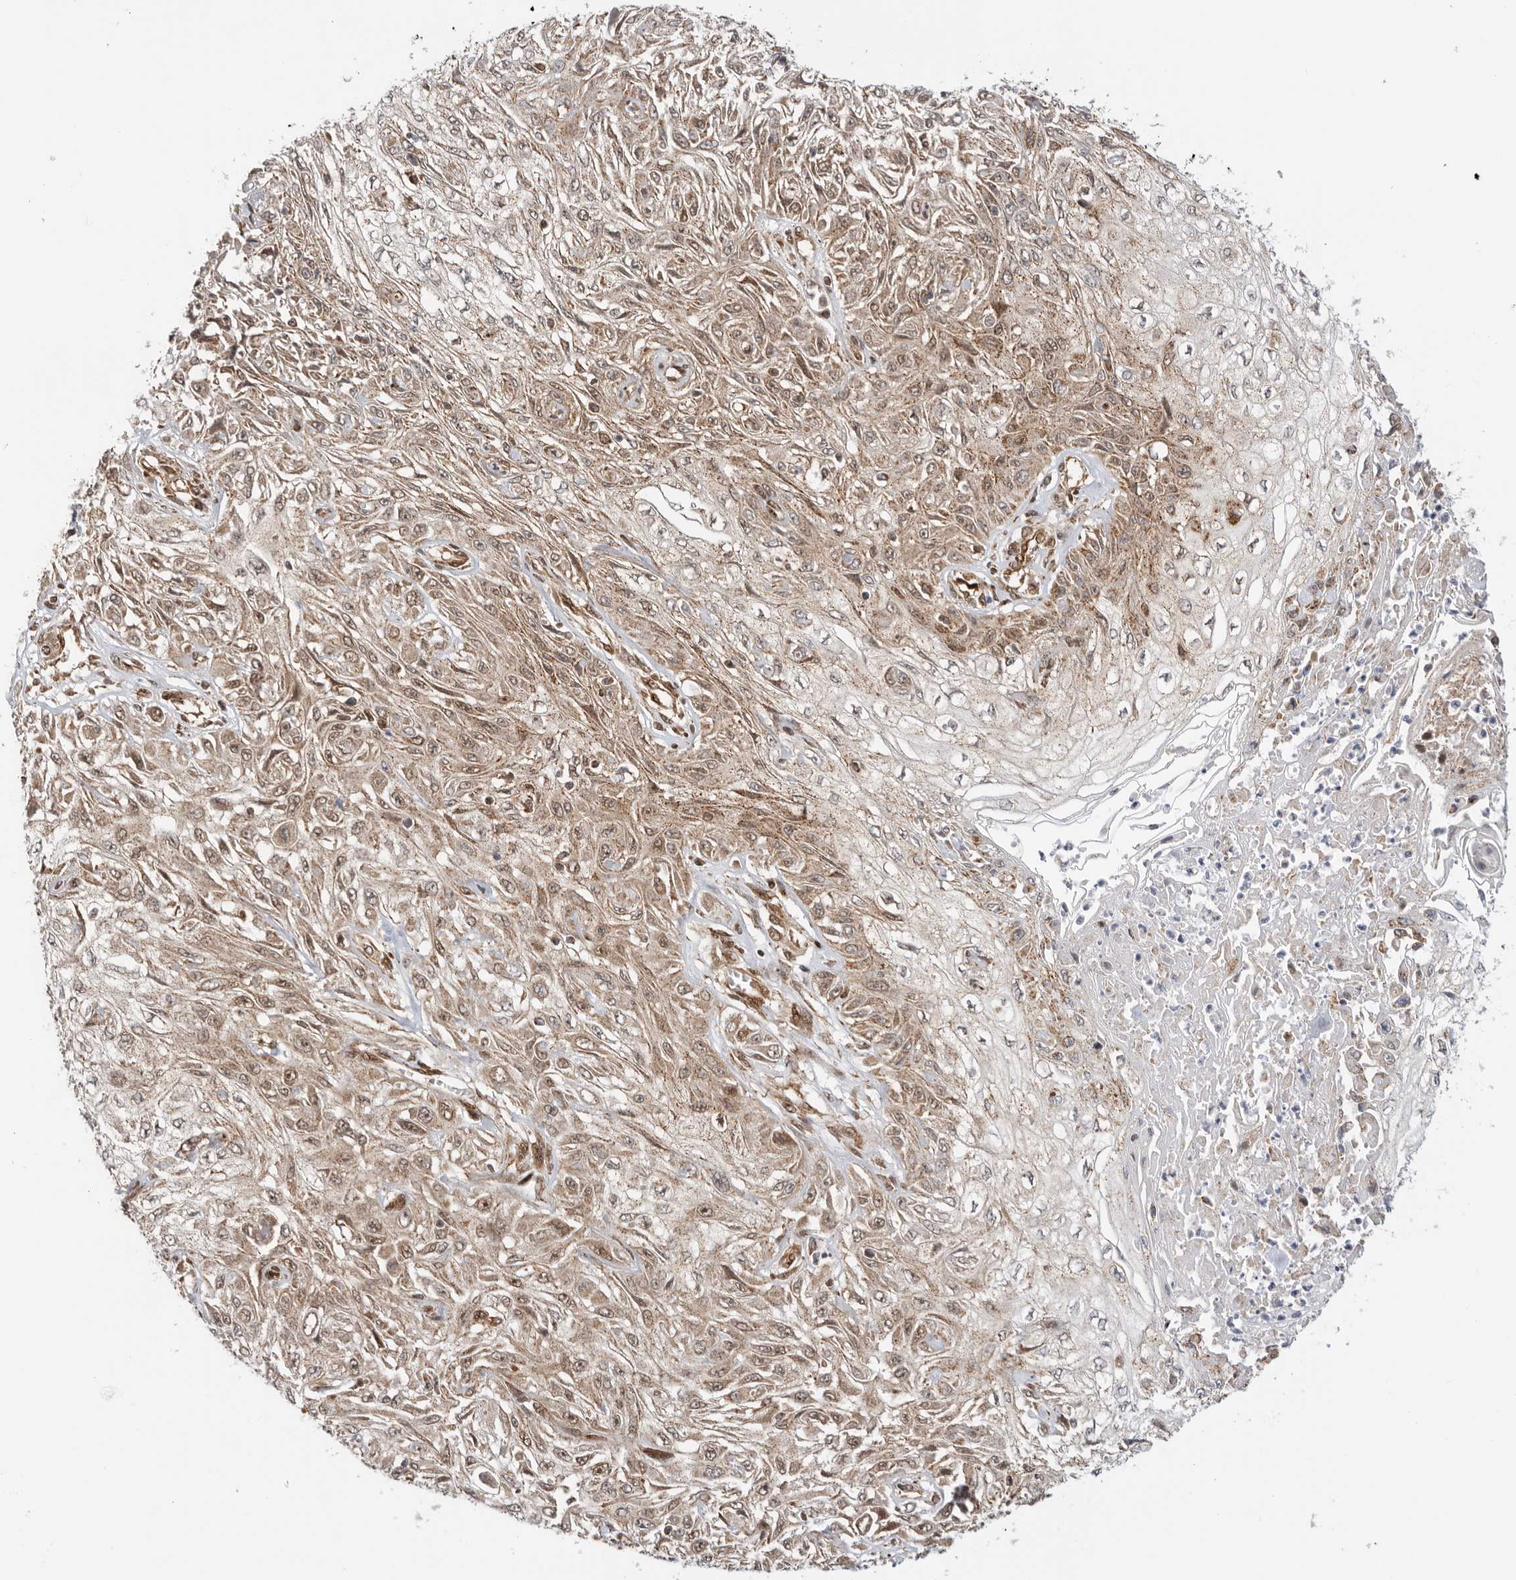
{"staining": {"intensity": "moderate", "quantity": "25%-75%", "location": "cytoplasmic/membranous,nuclear"}, "tissue": "skin cancer", "cell_type": "Tumor cells", "image_type": "cancer", "snomed": [{"axis": "morphology", "description": "Squamous cell carcinoma, NOS"}, {"axis": "morphology", "description": "Squamous cell carcinoma, metastatic, NOS"}, {"axis": "topography", "description": "Skin"}, {"axis": "topography", "description": "Lymph node"}], "caption": "A photomicrograph of metastatic squamous cell carcinoma (skin) stained for a protein reveals moderate cytoplasmic/membranous and nuclear brown staining in tumor cells.", "gene": "DCAF8", "patient": {"sex": "male", "age": 75}}